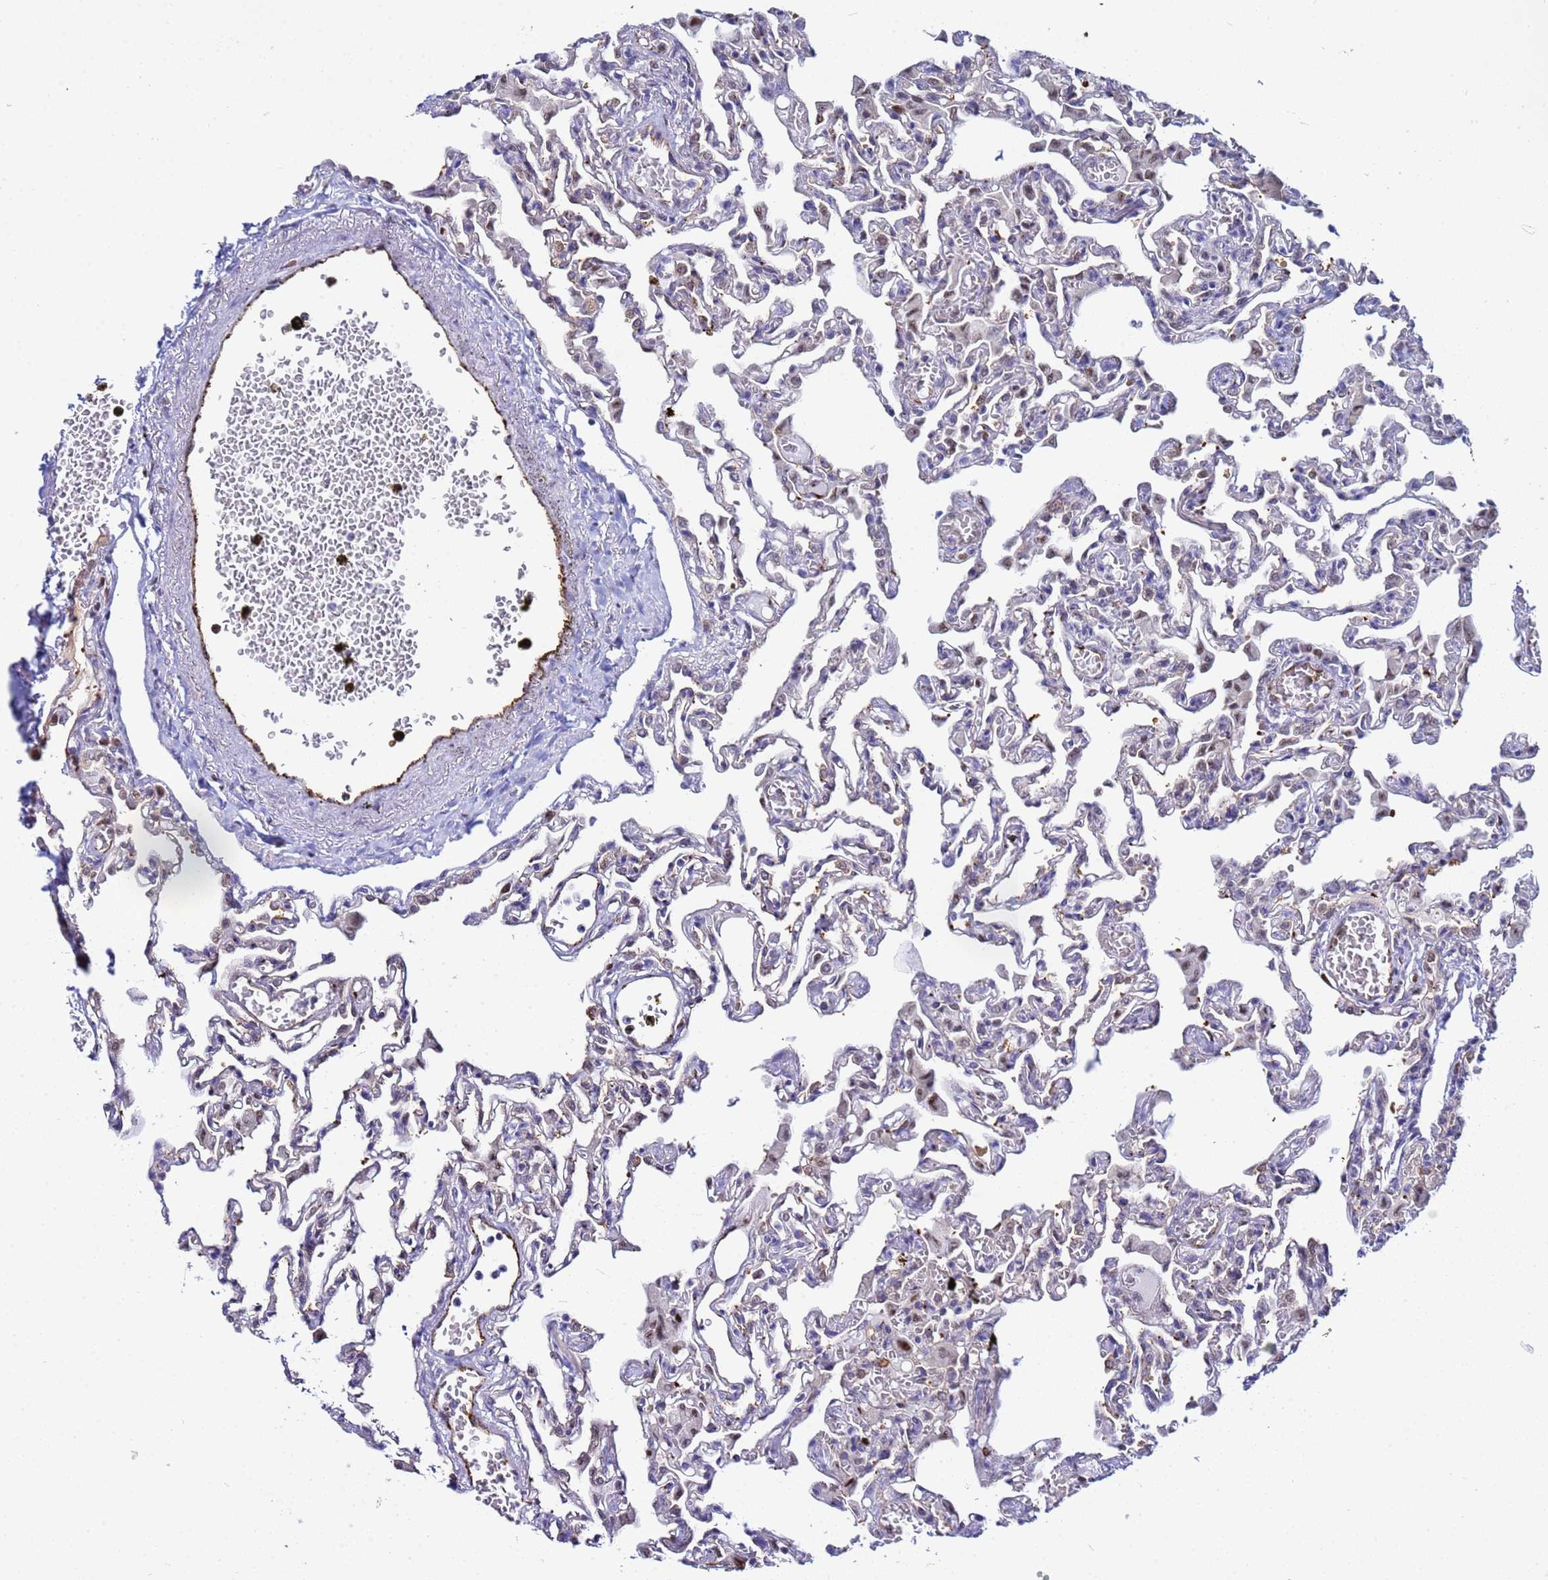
{"staining": {"intensity": "weak", "quantity": "<25%", "location": "nuclear"}, "tissue": "lung", "cell_type": "Alveolar cells", "image_type": "normal", "snomed": [{"axis": "morphology", "description": "Normal tissue, NOS"}, {"axis": "topography", "description": "Bronchus"}, {"axis": "topography", "description": "Lung"}], "caption": "Immunohistochemical staining of unremarkable human lung reveals no significant expression in alveolar cells.", "gene": "SLC25A37", "patient": {"sex": "female", "age": 49}}